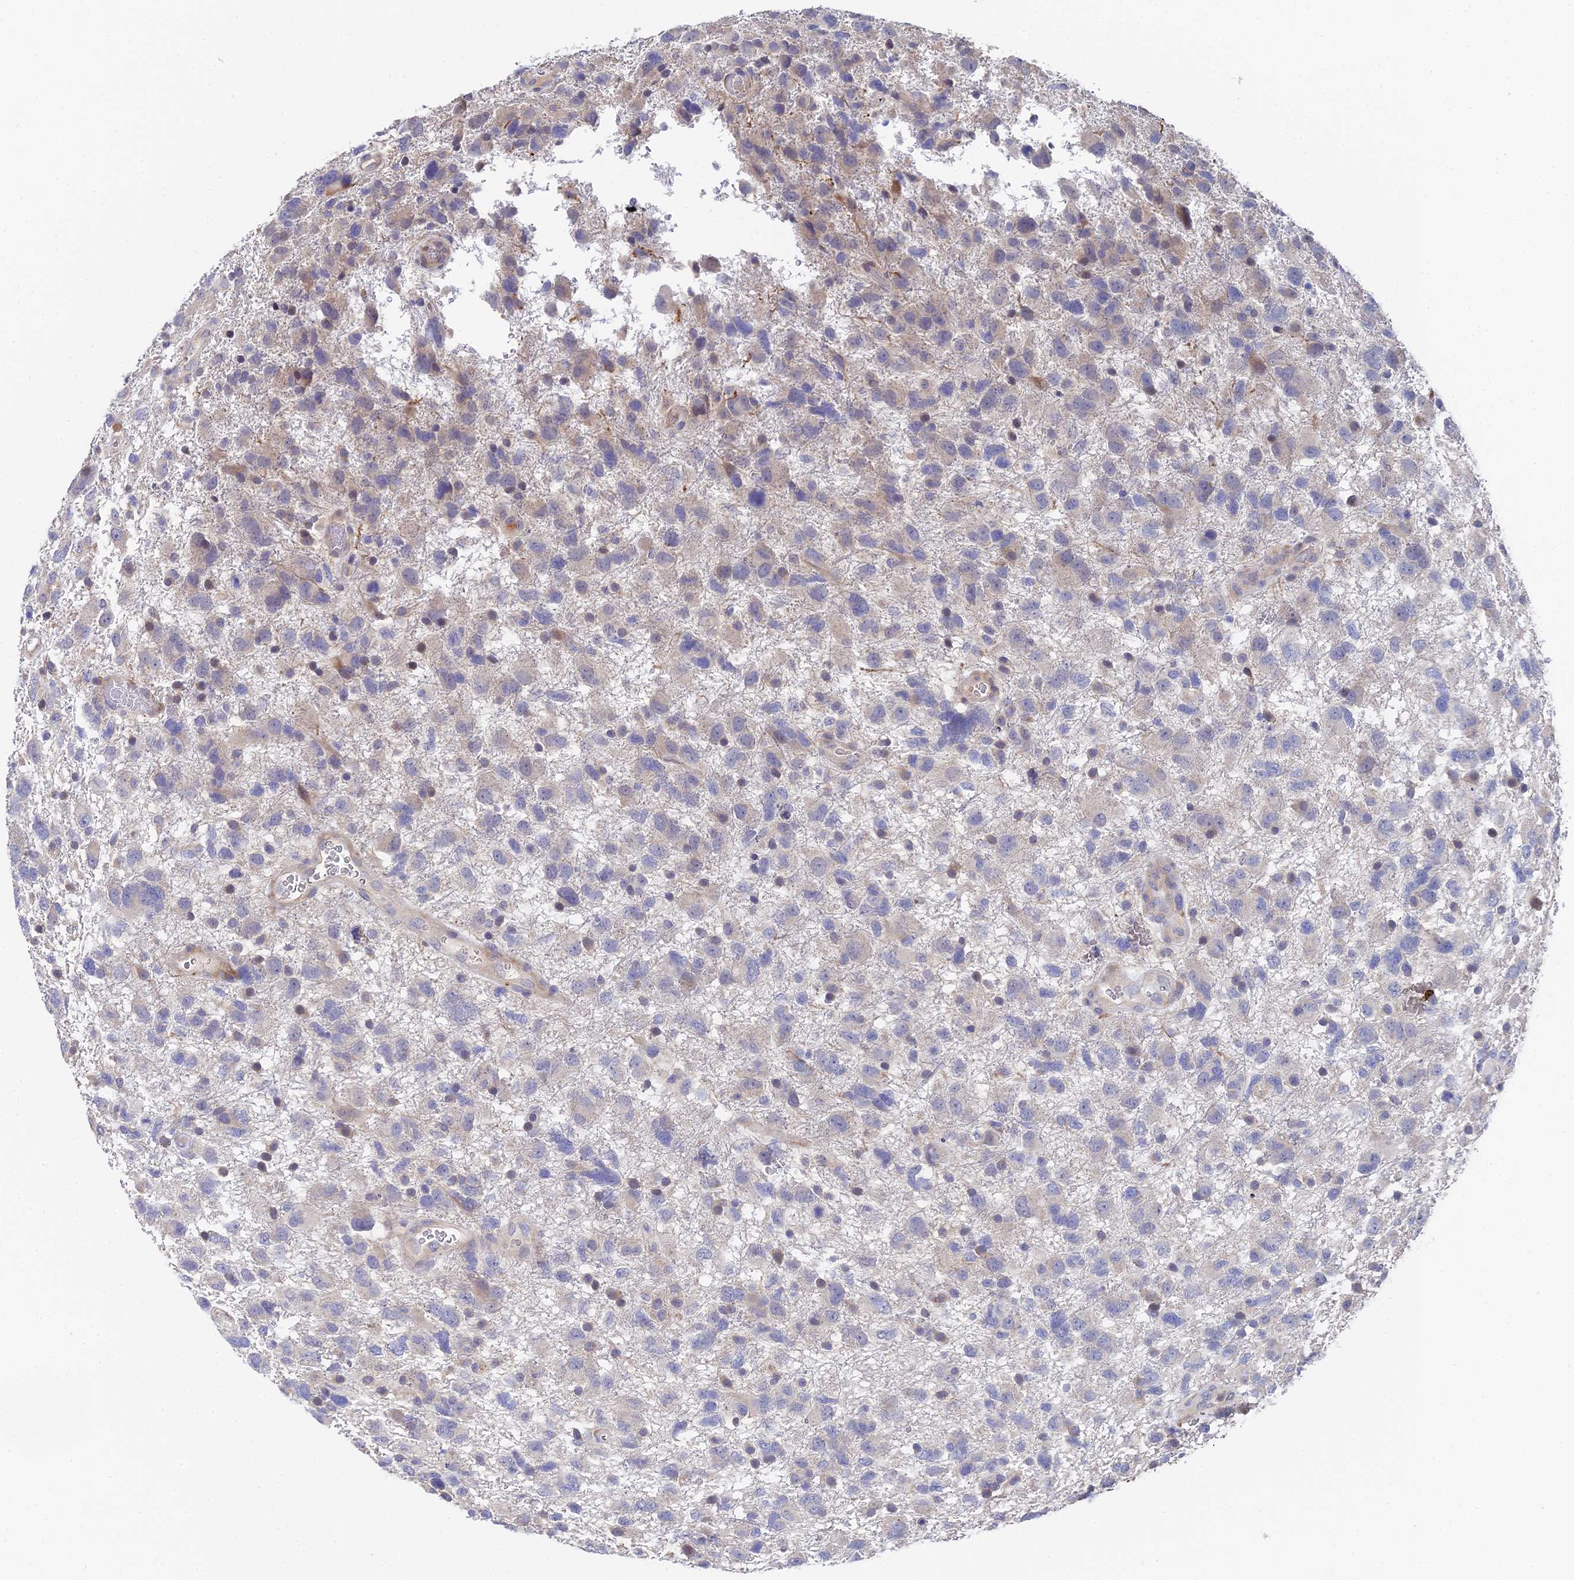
{"staining": {"intensity": "weak", "quantity": "<25%", "location": "cytoplasmic/membranous"}, "tissue": "glioma", "cell_type": "Tumor cells", "image_type": "cancer", "snomed": [{"axis": "morphology", "description": "Glioma, malignant, High grade"}, {"axis": "topography", "description": "Brain"}], "caption": "Micrograph shows no protein expression in tumor cells of malignant high-grade glioma tissue. (DAB immunohistochemistry (IHC) with hematoxylin counter stain).", "gene": "UBE2L3", "patient": {"sex": "male", "age": 61}}